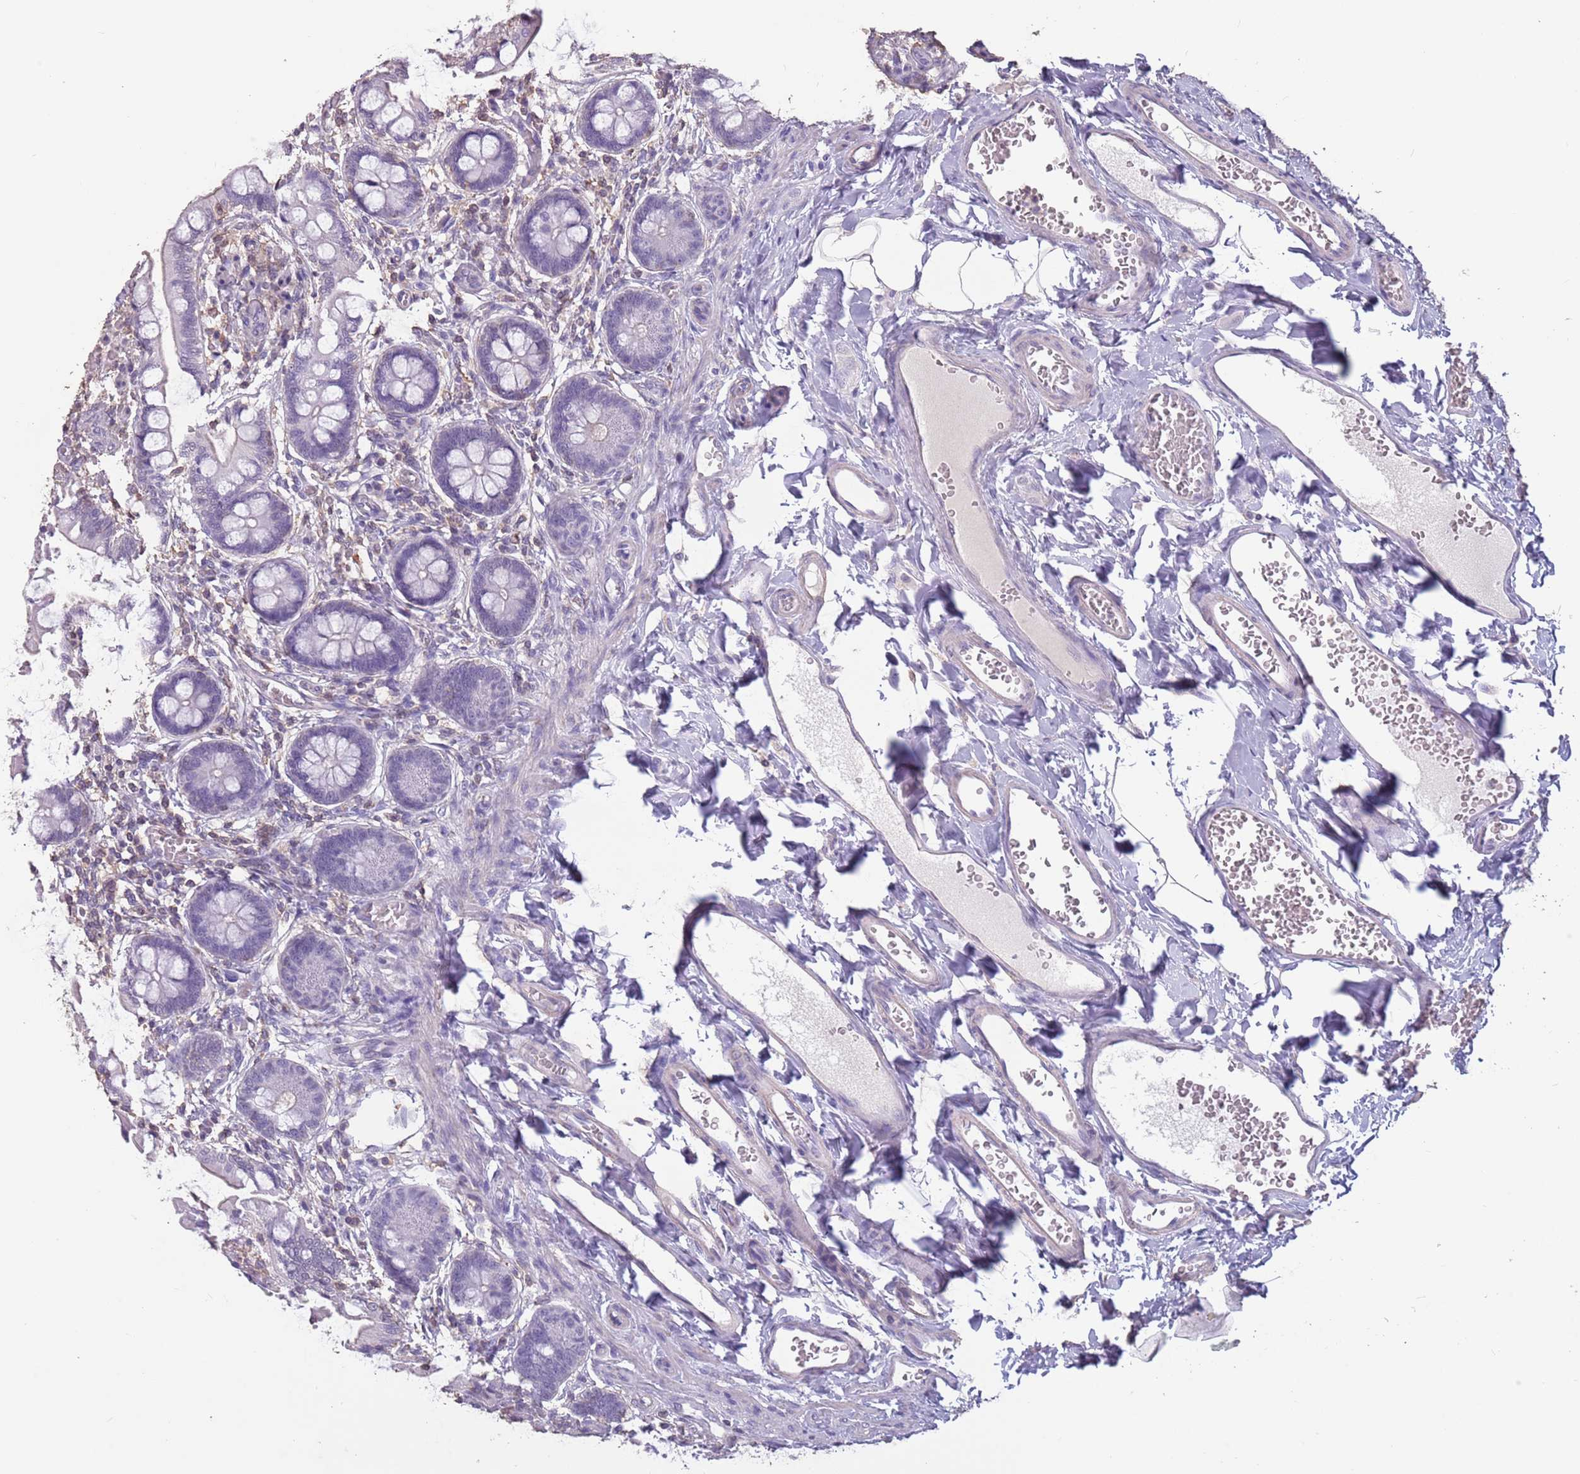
{"staining": {"intensity": "weak", "quantity": "<25%", "location": "cytoplasmic/membranous"}, "tissue": "small intestine", "cell_type": "Glandular cells", "image_type": "normal", "snomed": [{"axis": "morphology", "description": "Normal tissue, NOS"}, {"axis": "topography", "description": "Small intestine"}], "caption": "Protein analysis of benign small intestine reveals no significant staining in glandular cells. The staining is performed using DAB (3,3'-diaminobenzidine) brown chromogen with nuclei counter-stained in using hematoxylin.", "gene": "SUN5", "patient": {"sex": "male", "age": 52}}